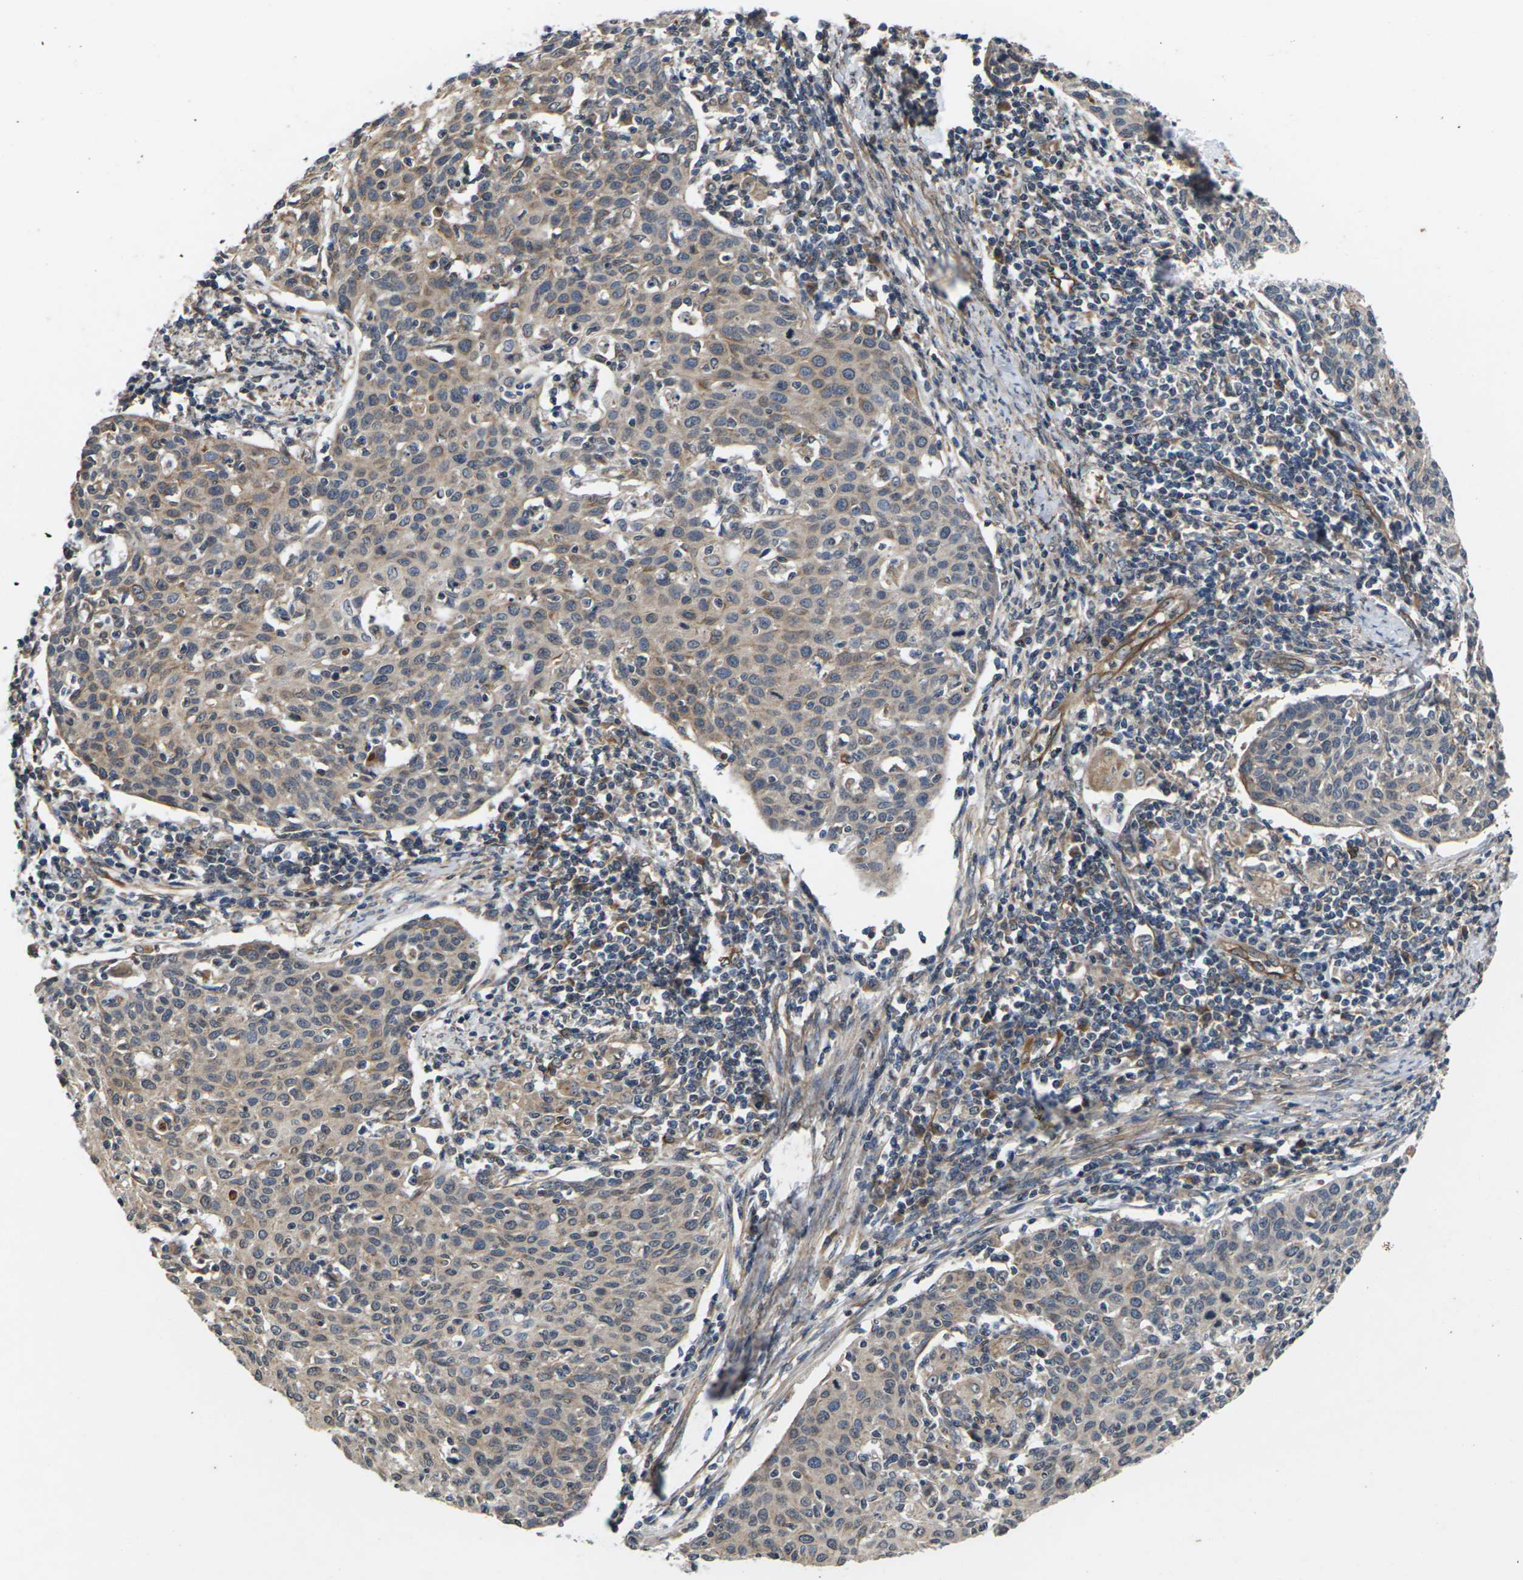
{"staining": {"intensity": "moderate", "quantity": ">75%", "location": "cytoplasmic/membranous"}, "tissue": "cervical cancer", "cell_type": "Tumor cells", "image_type": "cancer", "snomed": [{"axis": "morphology", "description": "Squamous cell carcinoma, NOS"}, {"axis": "topography", "description": "Cervix"}], "caption": "About >75% of tumor cells in cervical cancer (squamous cell carcinoma) show moderate cytoplasmic/membranous protein staining as visualized by brown immunohistochemical staining.", "gene": "DKK2", "patient": {"sex": "female", "age": 38}}